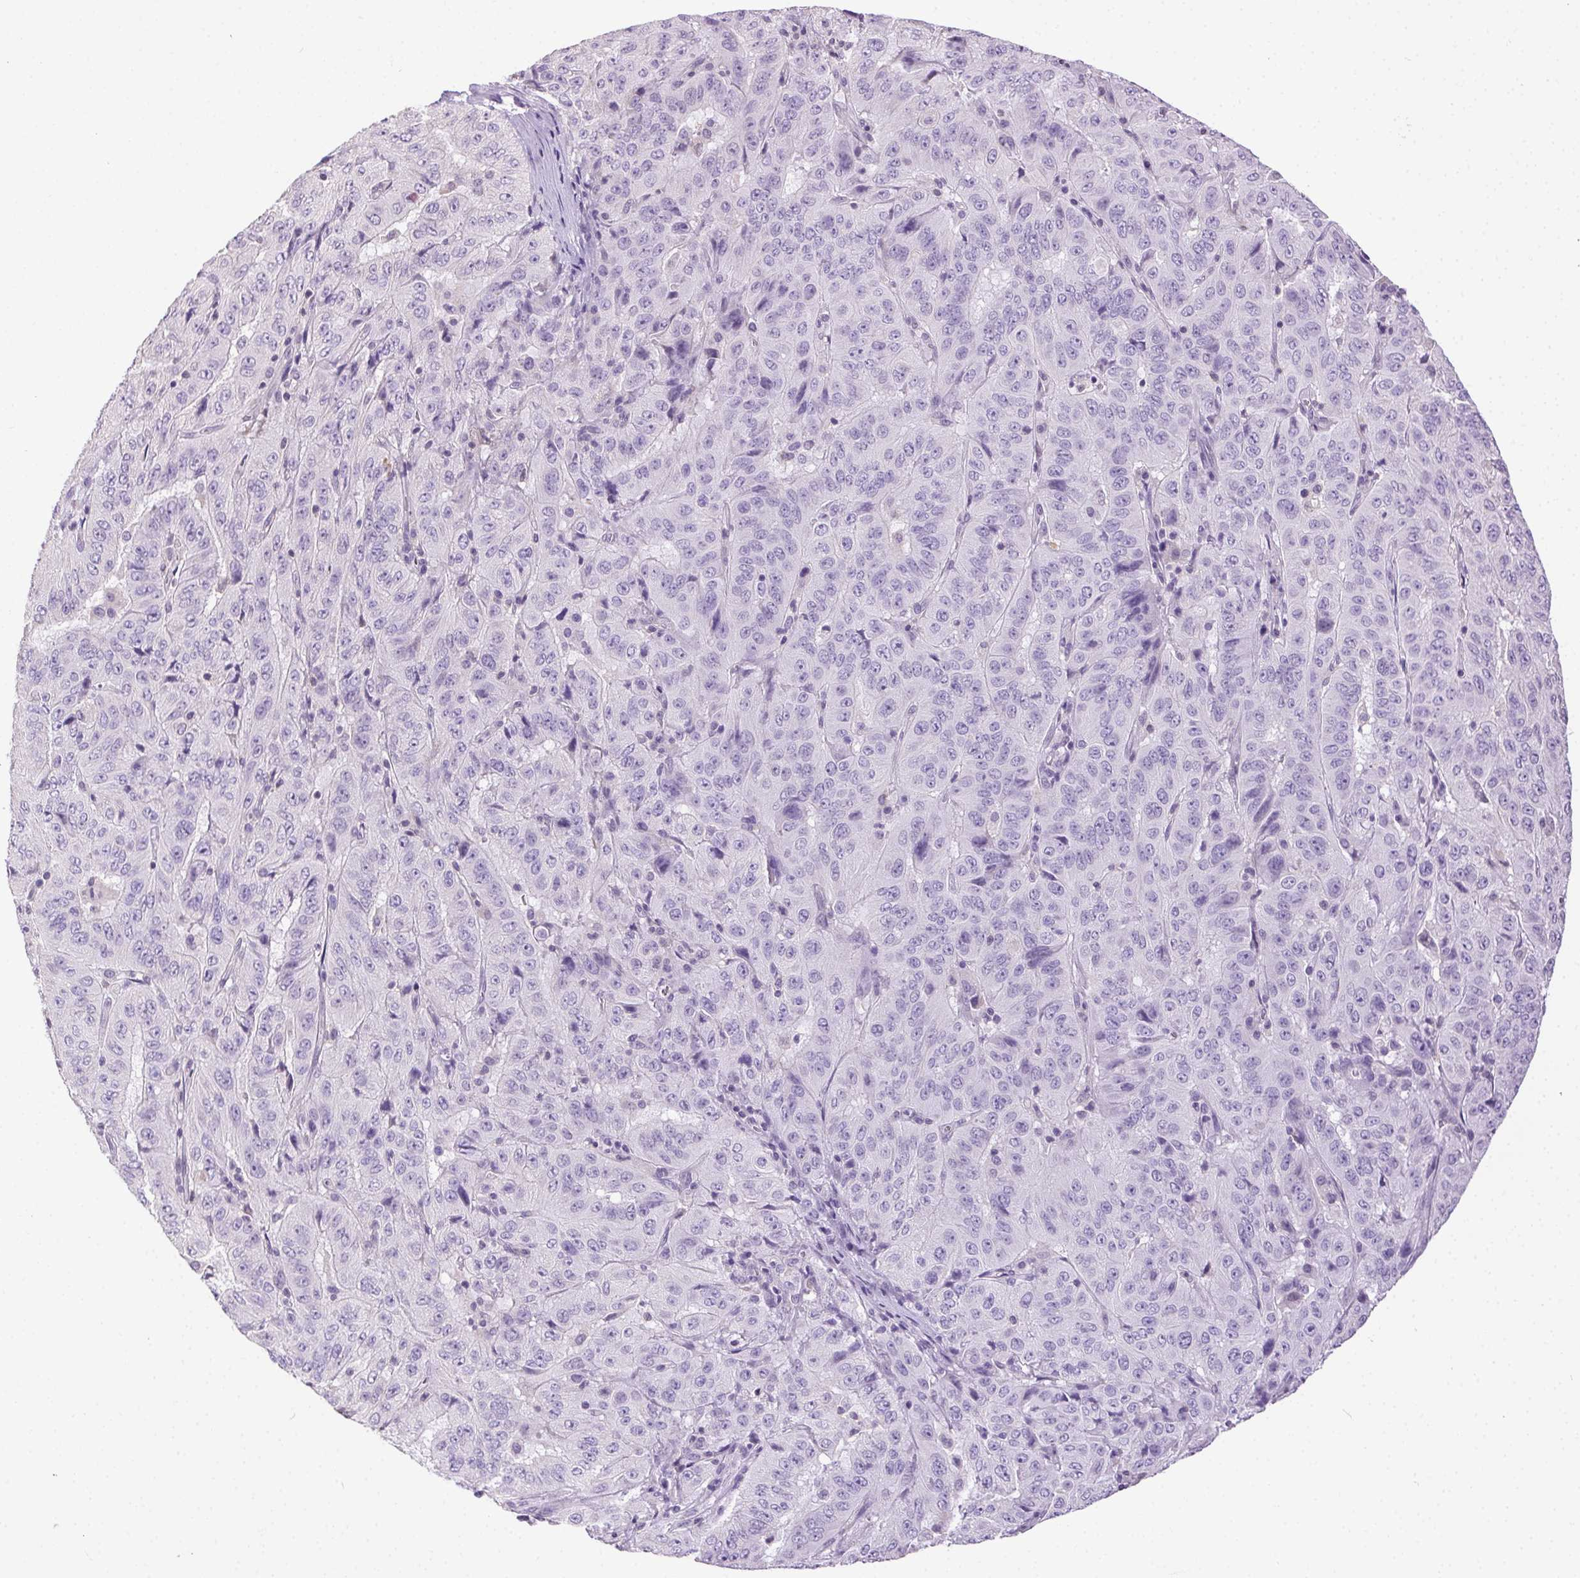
{"staining": {"intensity": "negative", "quantity": "none", "location": "none"}, "tissue": "pancreatic cancer", "cell_type": "Tumor cells", "image_type": "cancer", "snomed": [{"axis": "morphology", "description": "Adenocarcinoma, NOS"}, {"axis": "topography", "description": "Pancreas"}], "caption": "This is an IHC micrograph of human pancreatic cancer. There is no expression in tumor cells.", "gene": "SYCE2", "patient": {"sex": "male", "age": 63}}